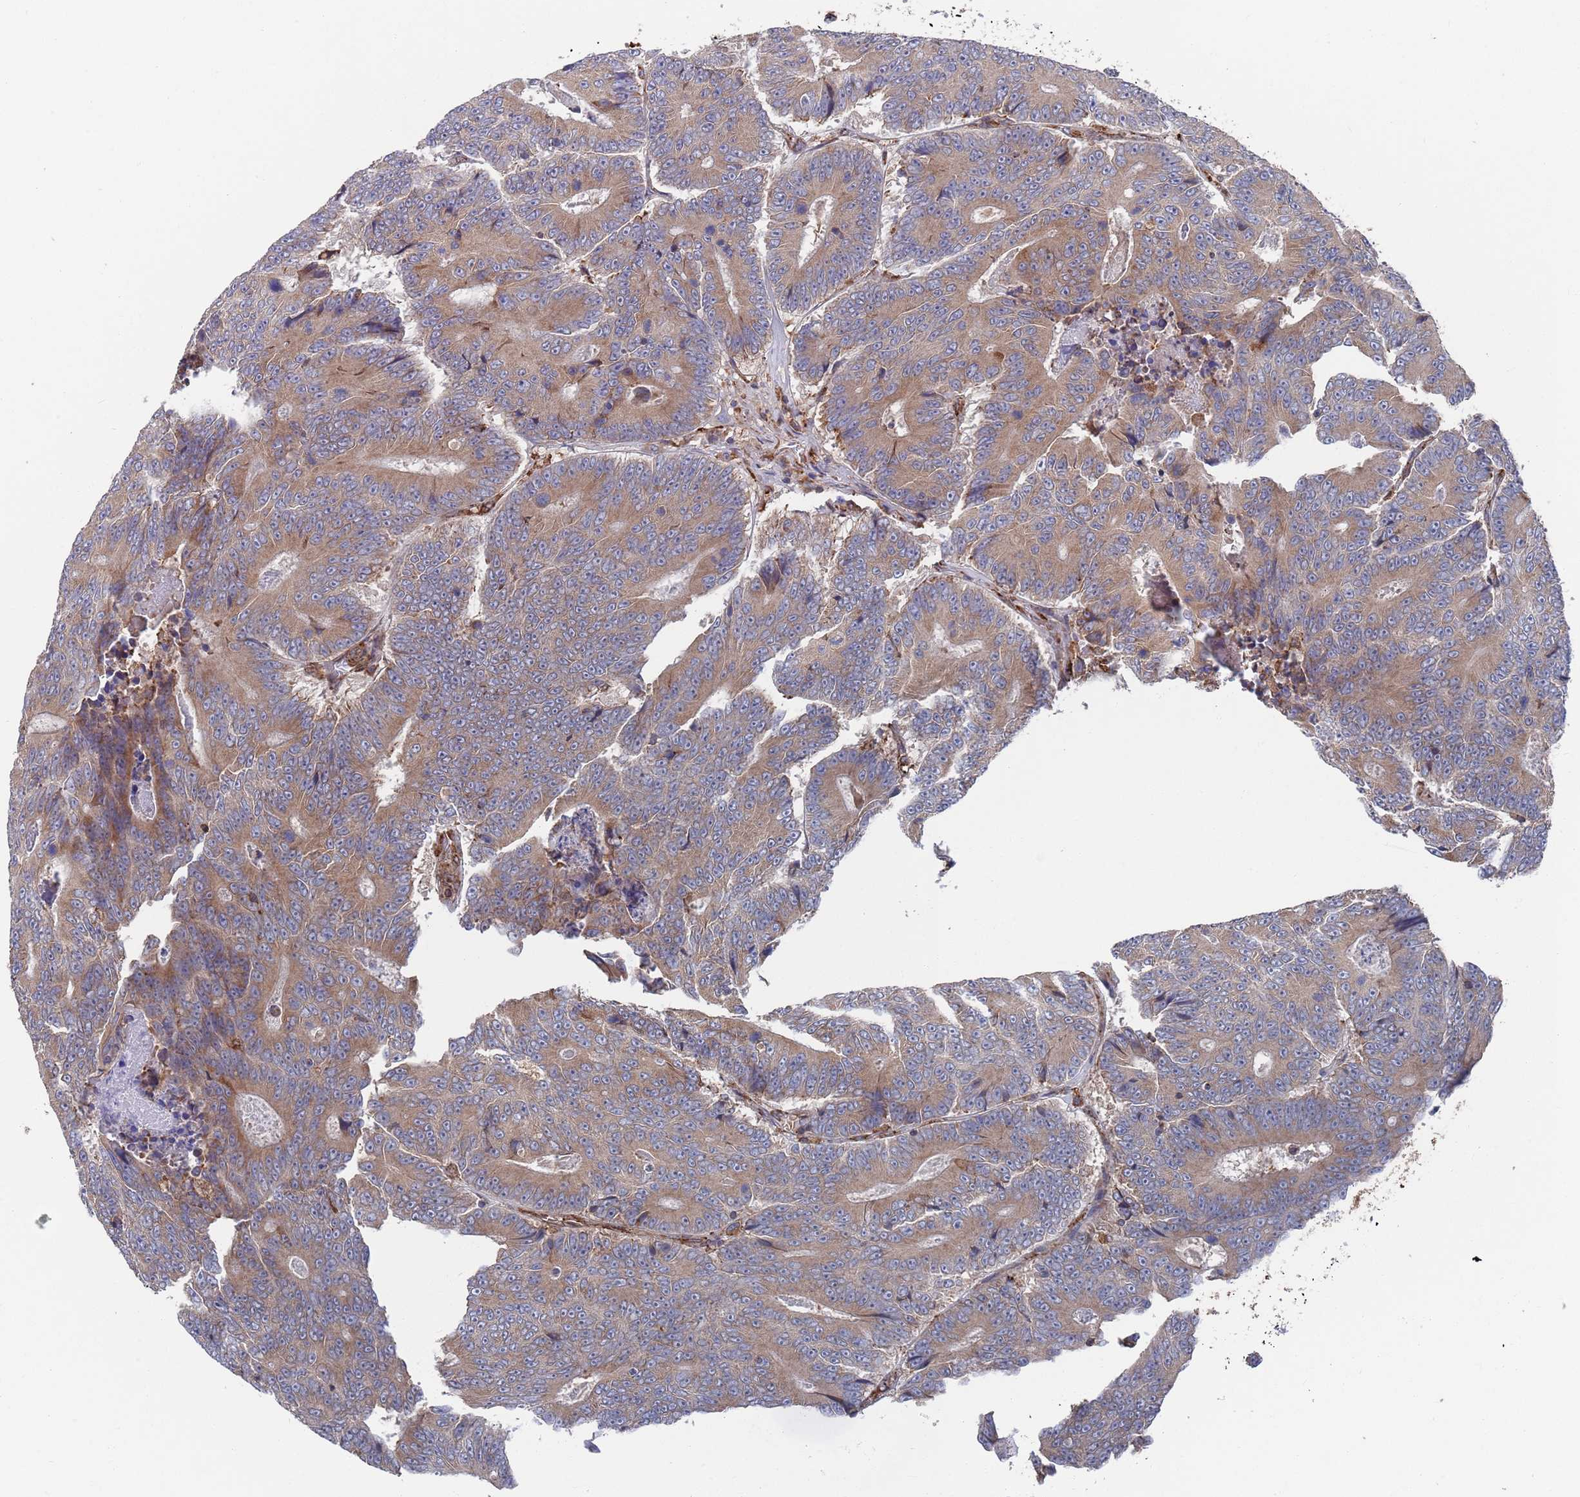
{"staining": {"intensity": "weak", "quantity": ">75%", "location": "cytoplasmic/membranous"}, "tissue": "colorectal cancer", "cell_type": "Tumor cells", "image_type": "cancer", "snomed": [{"axis": "morphology", "description": "Adenocarcinoma, NOS"}, {"axis": "topography", "description": "Colon"}], "caption": "An image showing weak cytoplasmic/membranous positivity in approximately >75% of tumor cells in colorectal cancer (adenocarcinoma), as visualized by brown immunohistochemical staining.", "gene": "GID8", "patient": {"sex": "male", "age": 83}}